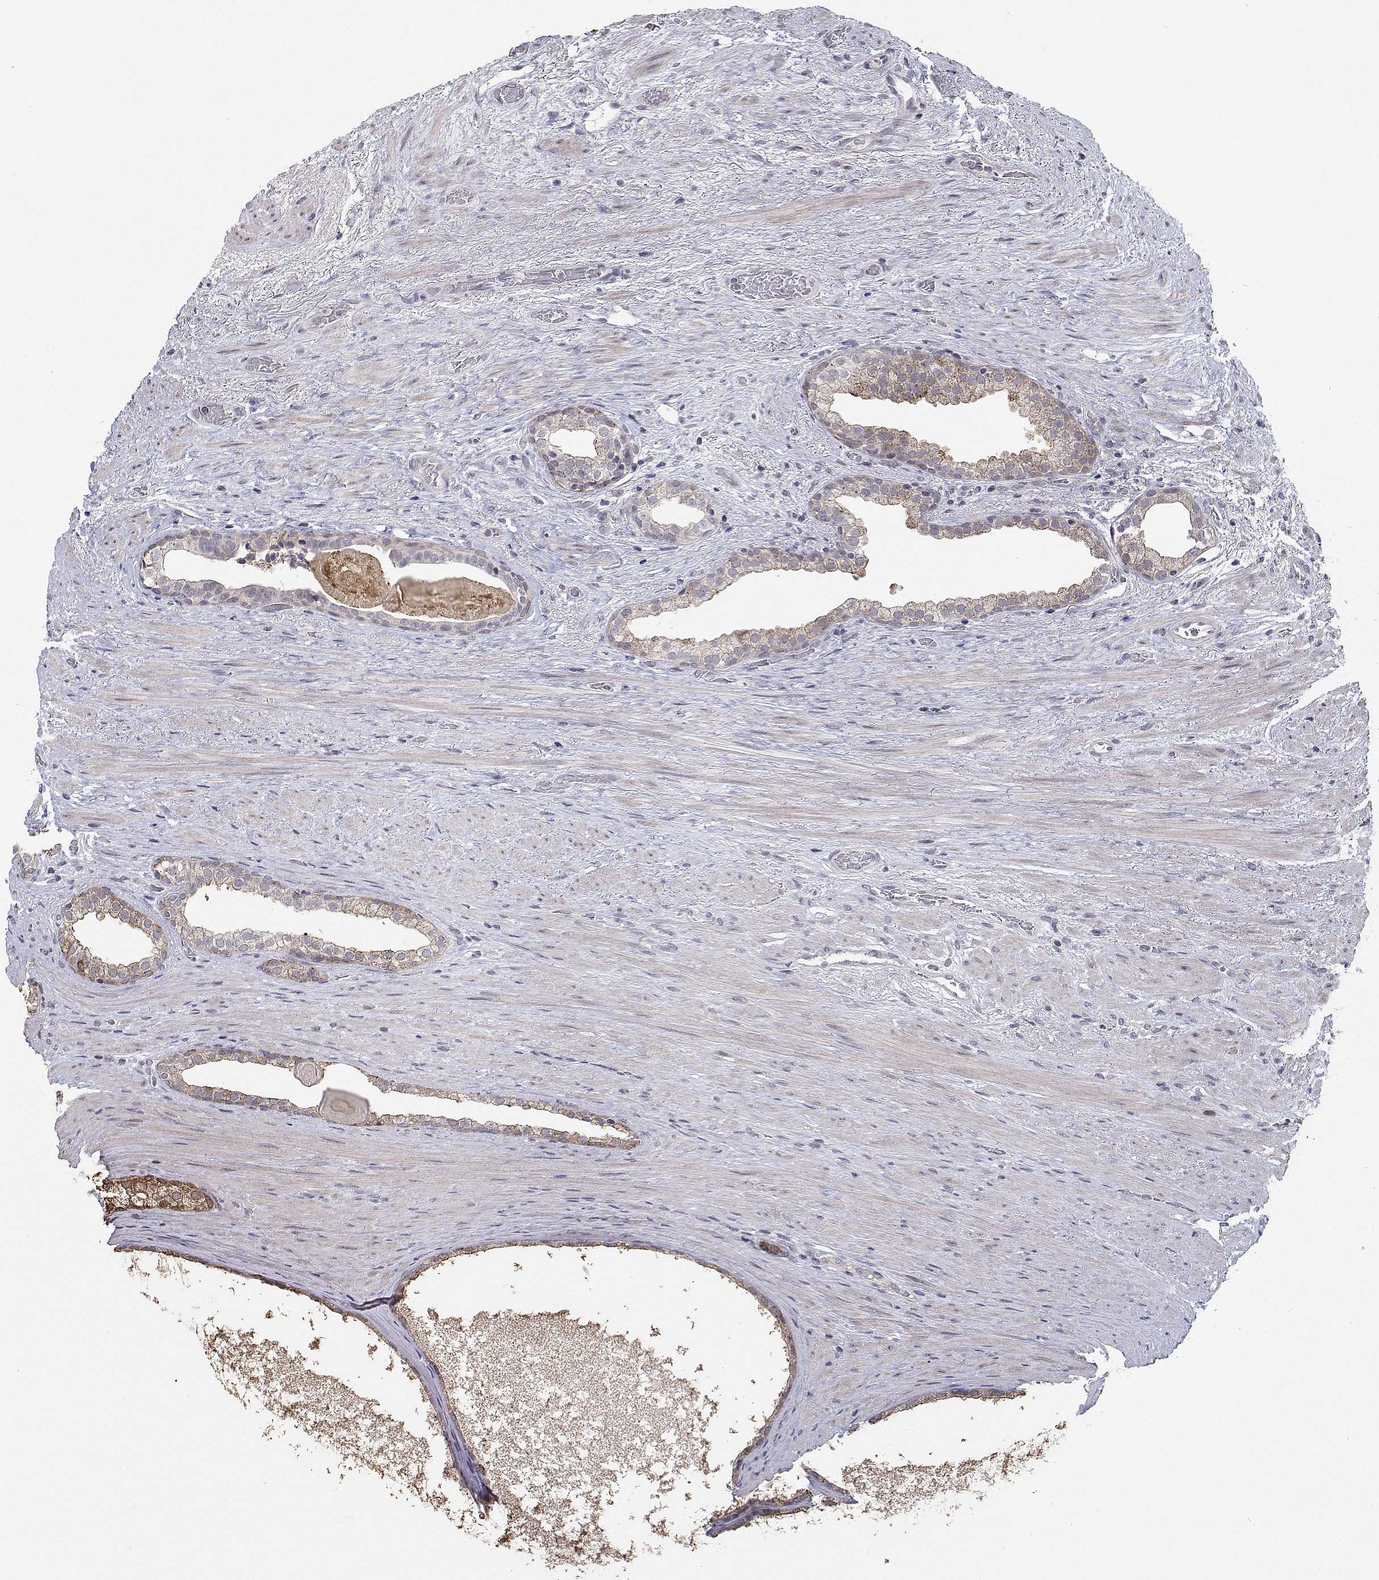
{"staining": {"intensity": "negative", "quantity": "none", "location": "none"}, "tissue": "prostate cancer", "cell_type": "Tumor cells", "image_type": "cancer", "snomed": [{"axis": "morphology", "description": "Adenocarcinoma, High grade"}, {"axis": "topography", "description": "Prostate"}], "caption": "This is an immunohistochemistry (IHC) histopathology image of human high-grade adenocarcinoma (prostate). There is no staining in tumor cells.", "gene": "RBPJL", "patient": {"sex": "male", "age": 65}}